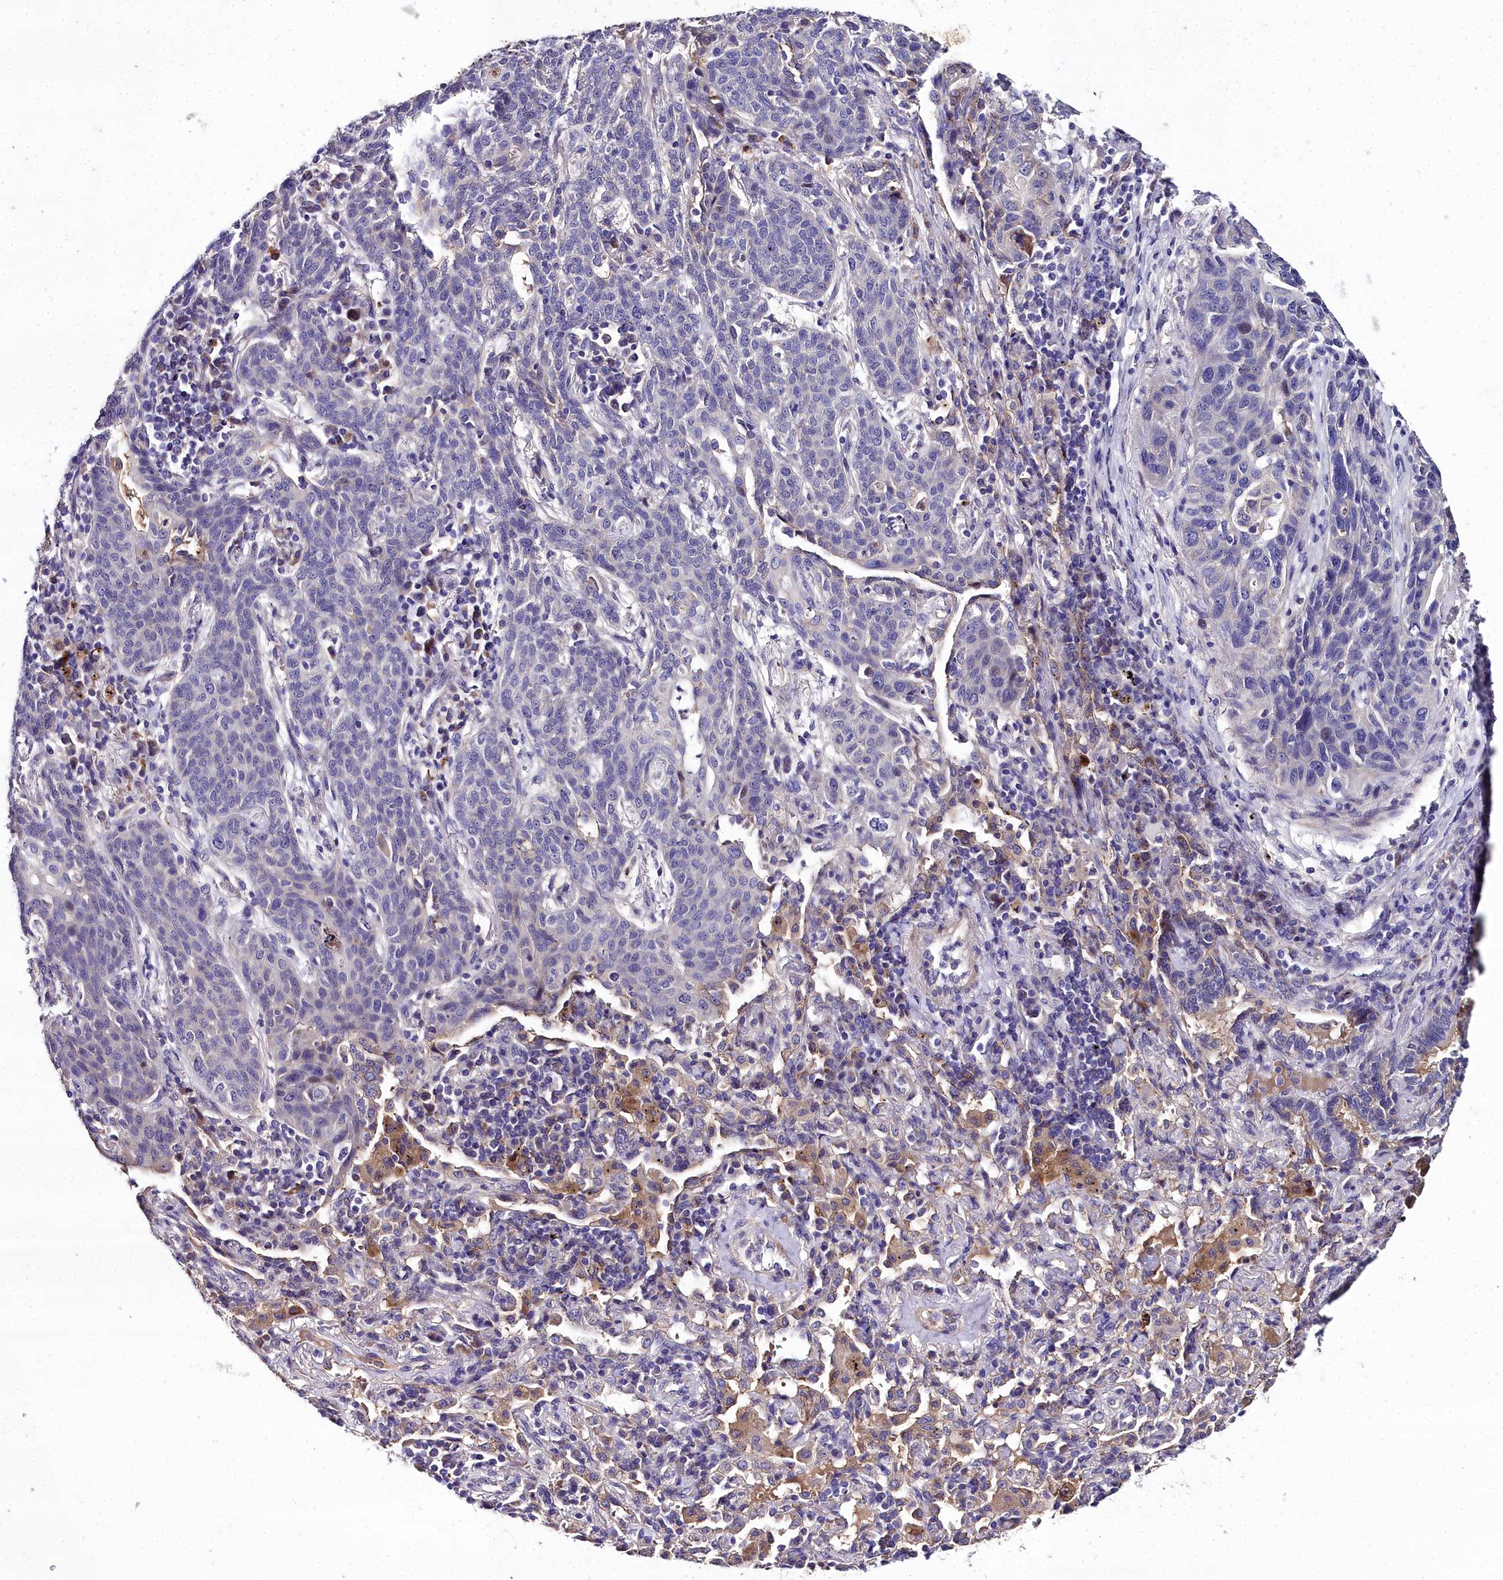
{"staining": {"intensity": "negative", "quantity": "none", "location": "none"}, "tissue": "lung cancer", "cell_type": "Tumor cells", "image_type": "cancer", "snomed": [{"axis": "morphology", "description": "Squamous cell carcinoma, NOS"}, {"axis": "topography", "description": "Lung"}], "caption": "High power microscopy photomicrograph of an immunohistochemistry (IHC) micrograph of lung squamous cell carcinoma, revealing no significant positivity in tumor cells.", "gene": "NT5M", "patient": {"sex": "female", "age": 70}}